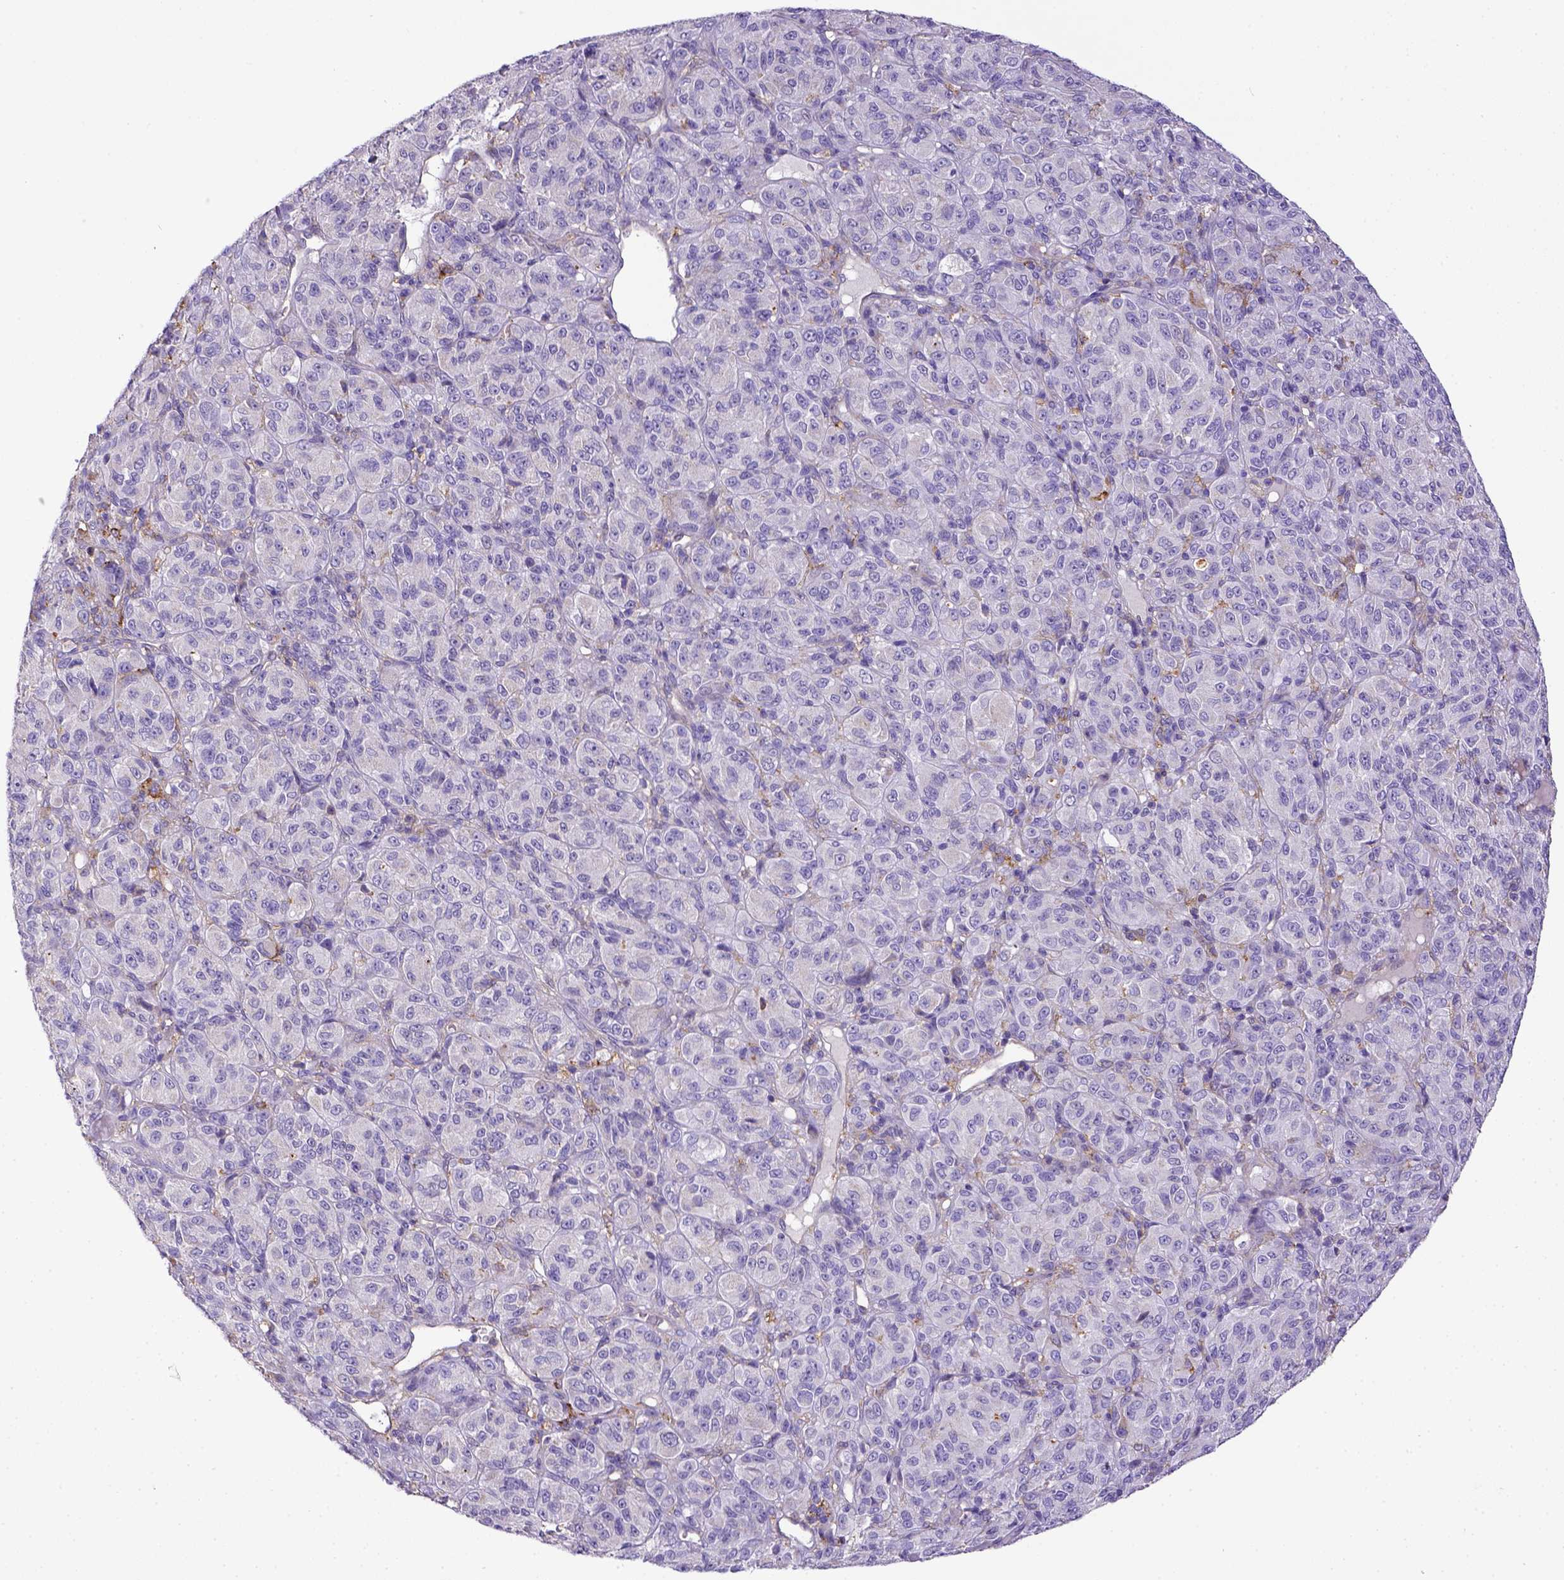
{"staining": {"intensity": "negative", "quantity": "none", "location": "none"}, "tissue": "melanoma", "cell_type": "Tumor cells", "image_type": "cancer", "snomed": [{"axis": "morphology", "description": "Malignant melanoma, Metastatic site"}, {"axis": "topography", "description": "Brain"}], "caption": "Immunohistochemistry (IHC) histopathology image of neoplastic tissue: malignant melanoma (metastatic site) stained with DAB shows no significant protein positivity in tumor cells.", "gene": "CD40", "patient": {"sex": "female", "age": 56}}